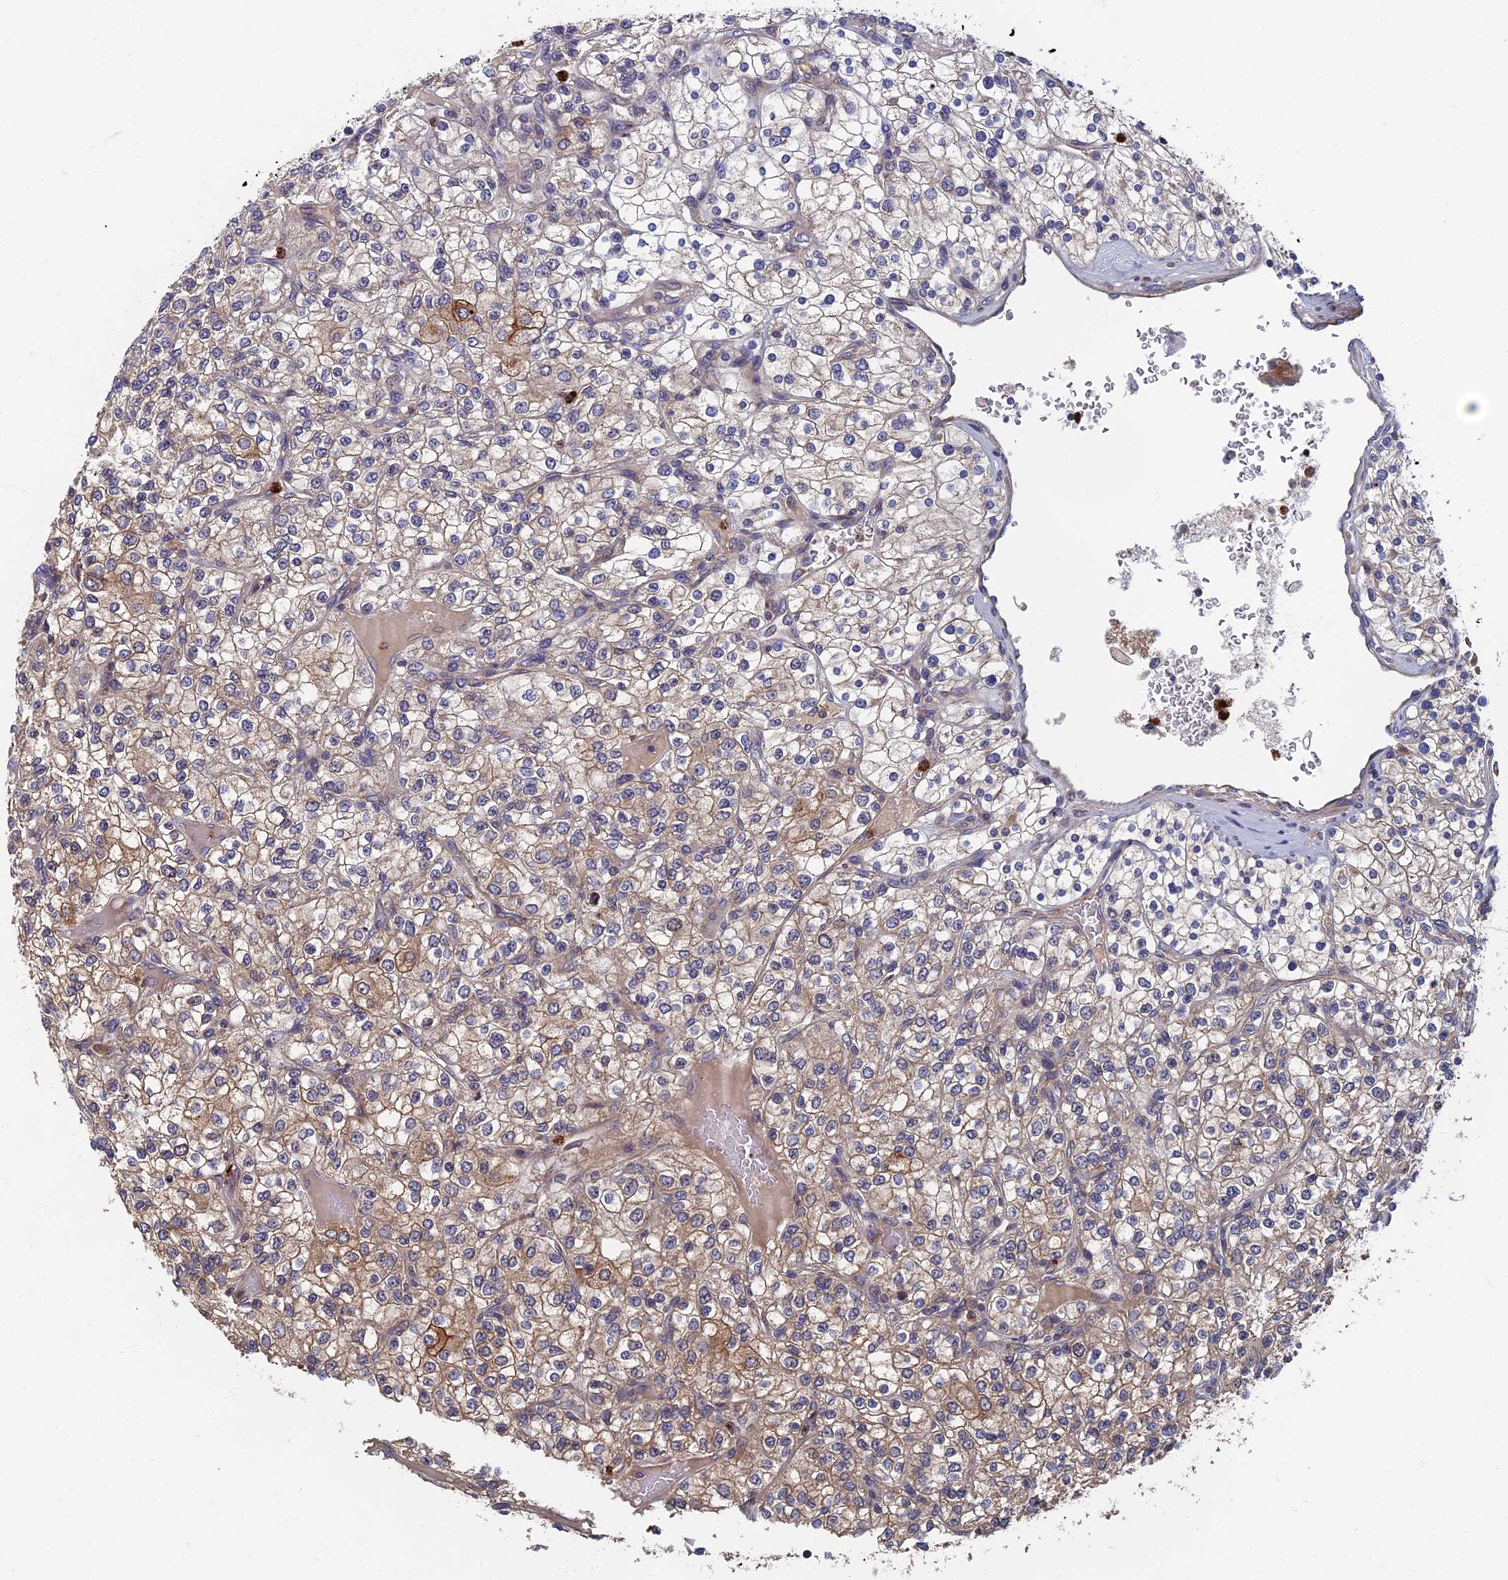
{"staining": {"intensity": "moderate", "quantity": "25%-75%", "location": "cytoplasmic/membranous"}, "tissue": "renal cancer", "cell_type": "Tumor cells", "image_type": "cancer", "snomed": [{"axis": "morphology", "description": "Adenocarcinoma, NOS"}, {"axis": "topography", "description": "Kidney"}], "caption": "Moderate cytoplasmic/membranous protein positivity is identified in approximately 25%-75% of tumor cells in renal adenocarcinoma.", "gene": "TNK2", "patient": {"sex": "male", "age": 80}}